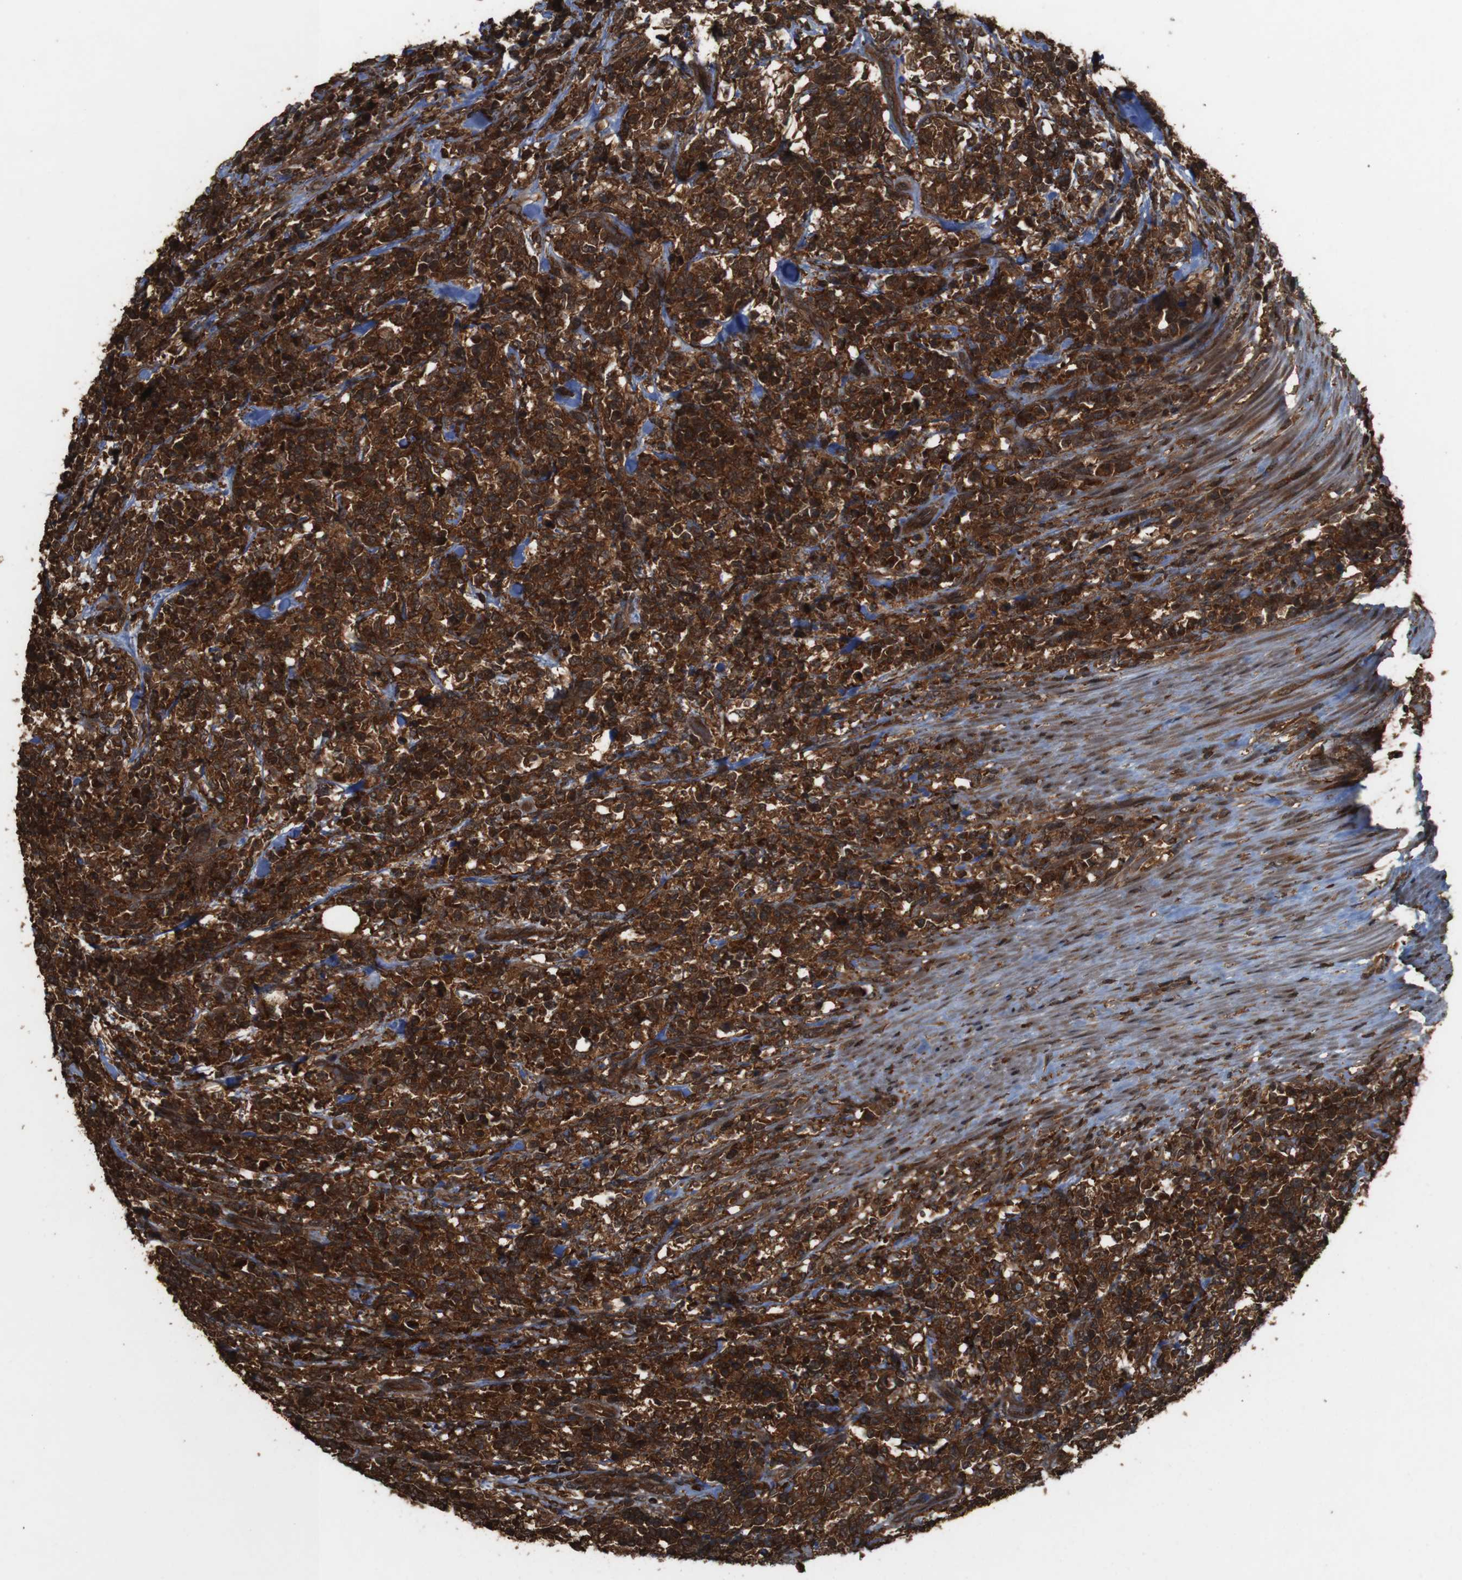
{"staining": {"intensity": "strong", "quantity": ">75%", "location": "cytoplasmic/membranous"}, "tissue": "lymphoma", "cell_type": "Tumor cells", "image_type": "cancer", "snomed": [{"axis": "morphology", "description": "Malignant lymphoma, non-Hodgkin's type, High grade"}, {"axis": "topography", "description": "Soft tissue"}], "caption": "Immunohistochemistry of high-grade malignant lymphoma, non-Hodgkin's type demonstrates high levels of strong cytoplasmic/membranous positivity in approximately >75% of tumor cells. The staining was performed using DAB (3,3'-diaminobenzidine), with brown indicating positive protein expression. Nuclei are stained blue with hematoxylin.", "gene": "BAG4", "patient": {"sex": "male", "age": 18}}